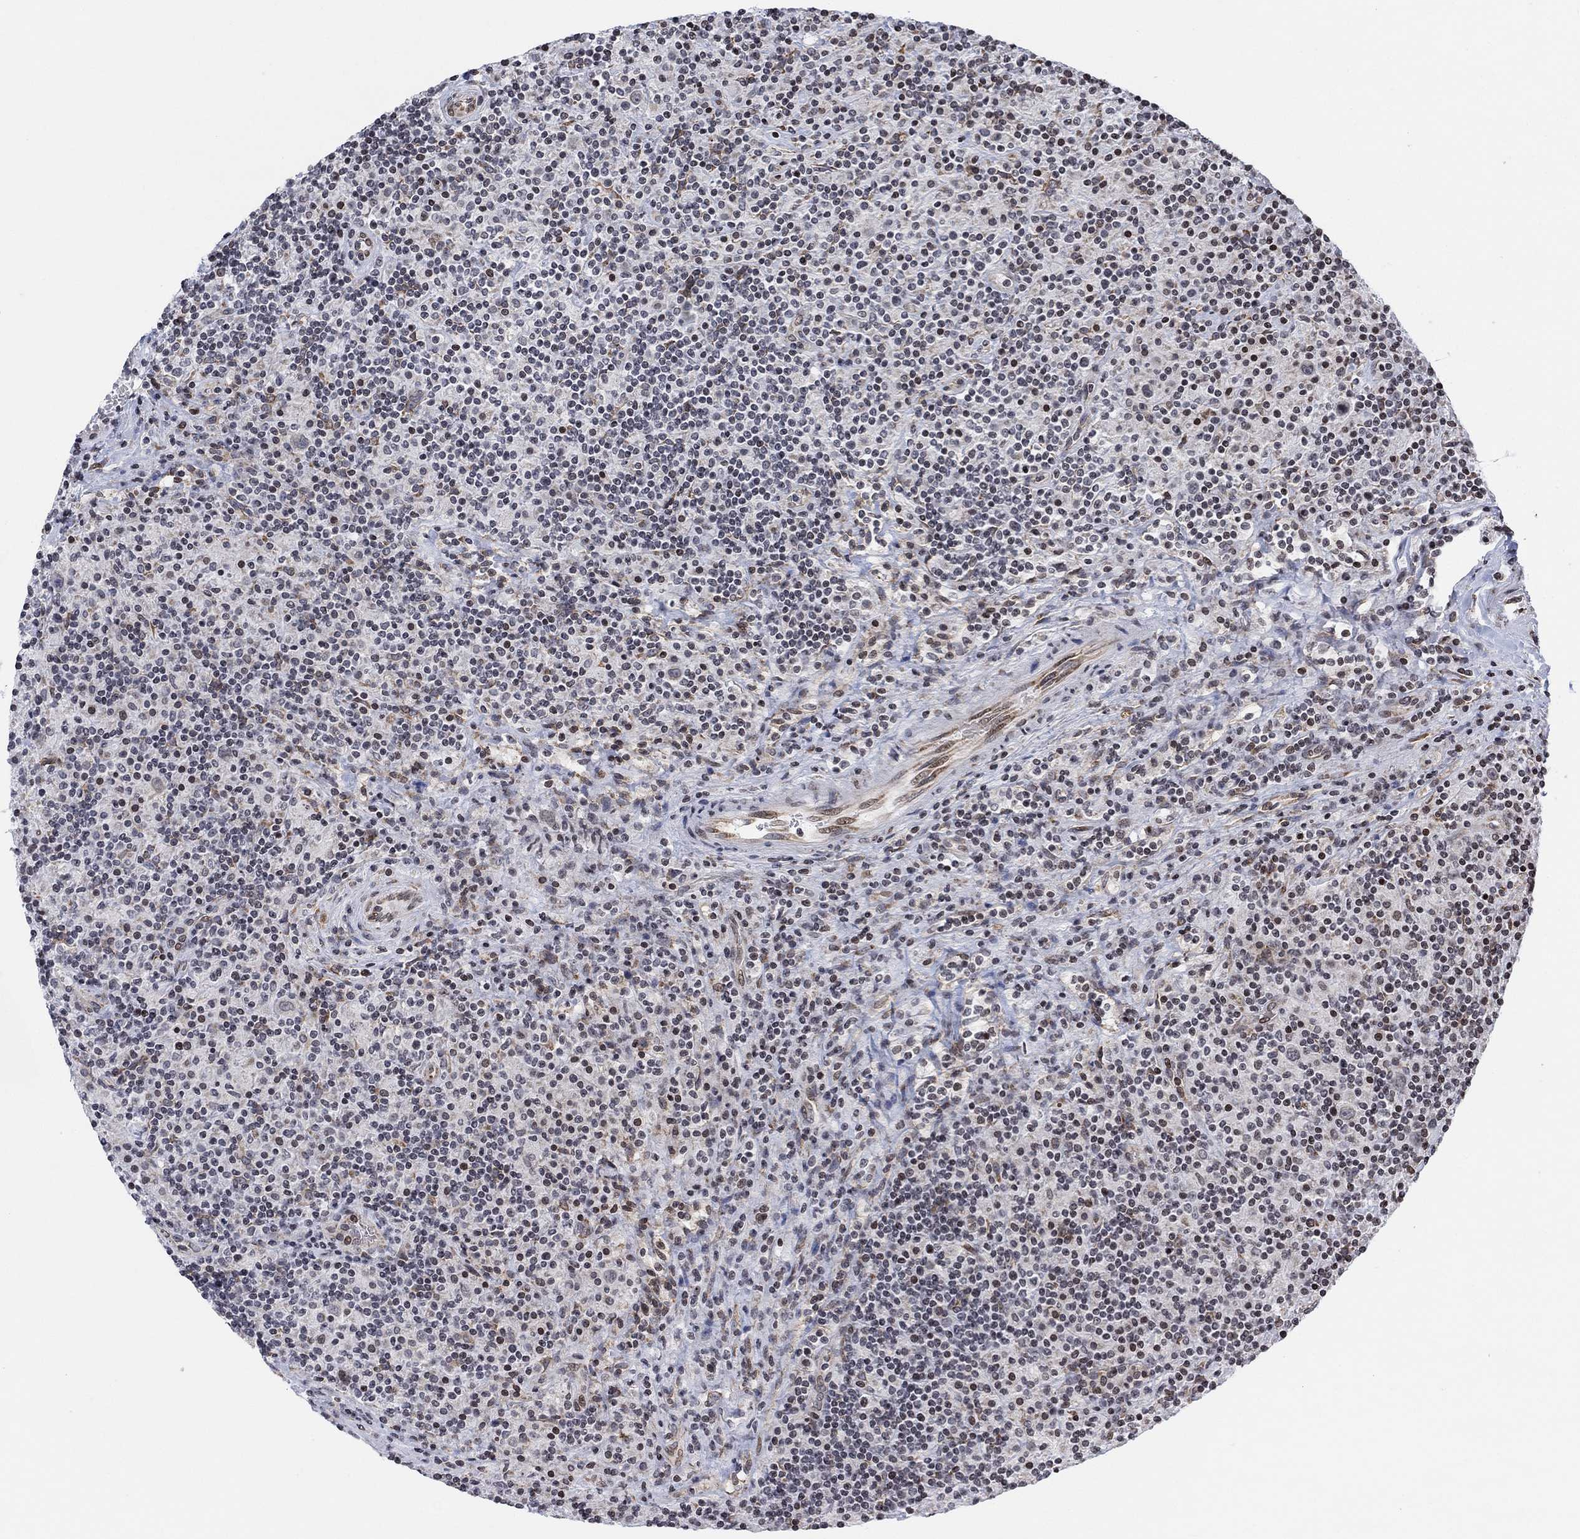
{"staining": {"intensity": "negative", "quantity": "none", "location": "none"}, "tissue": "lymphoma", "cell_type": "Tumor cells", "image_type": "cancer", "snomed": [{"axis": "morphology", "description": "Hodgkin's disease, NOS"}, {"axis": "topography", "description": "Lymph node"}], "caption": "Hodgkin's disease was stained to show a protein in brown. There is no significant expression in tumor cells.", "gene": "ABHD14A", "patient": {"sex": "male", "age": 70}}